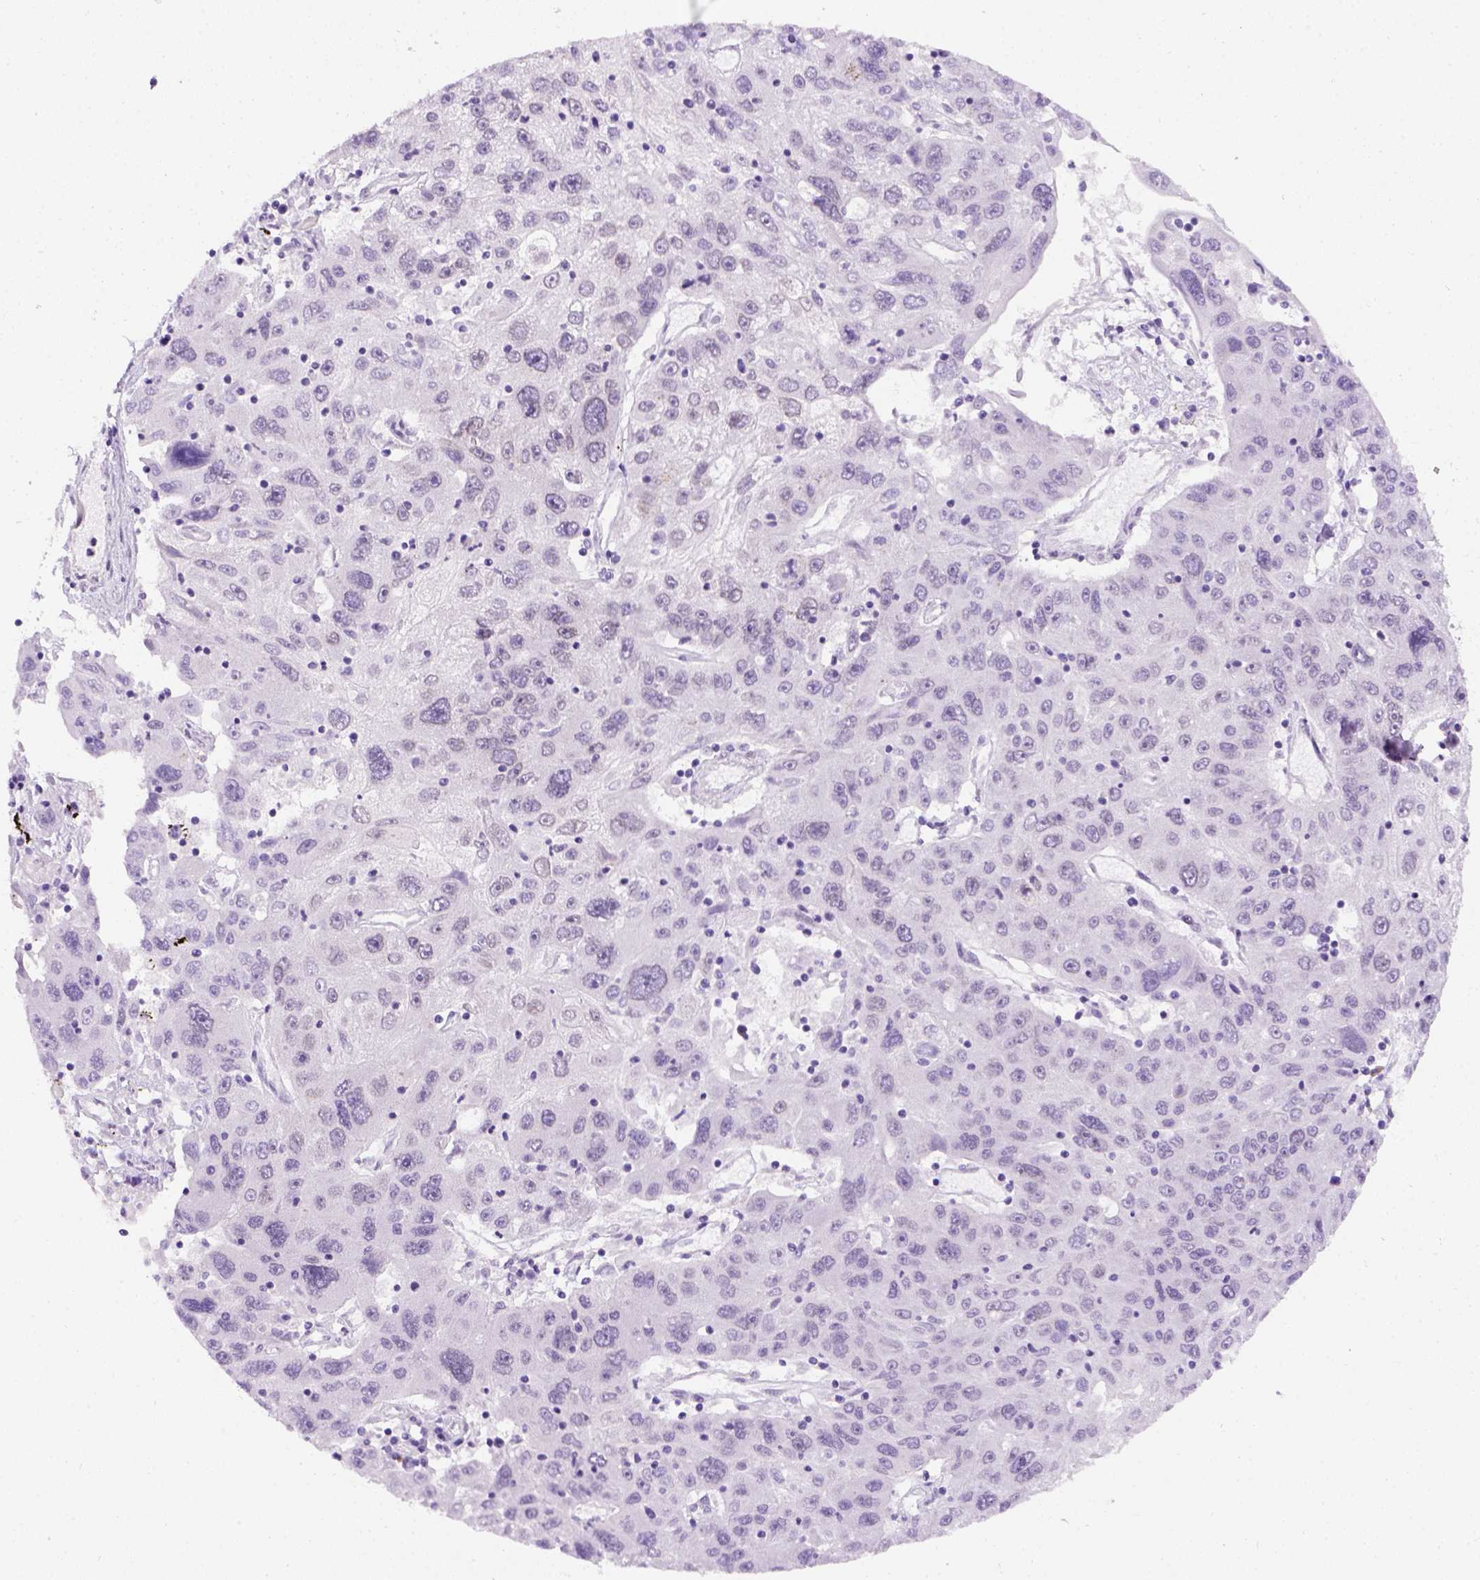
{"staining": {"intensity": "negative", "quantity": "none", "location": "none"}, "tissue": "stomach cancer", "cell_type": "Tumor cells", "image_type": "cancer", "snomed": [{"axis": "morphology", "description": "Adenocarcinoma, NOS"}, {"axis": "topography", "description": "Stomach"}], "caption": "An immunohistochemistry (IHC) photomicrograph of stomach cancer is shown. There is no staining in tumor cells of stomach cancer. The staining was performed using DAB to visualize the protein expression in brown, while the nuclei were stained in blue with hematoxylin (Magnification: 20x).", "gene": "FAM184B", "patient": {"sex": "male", "age": 56}}